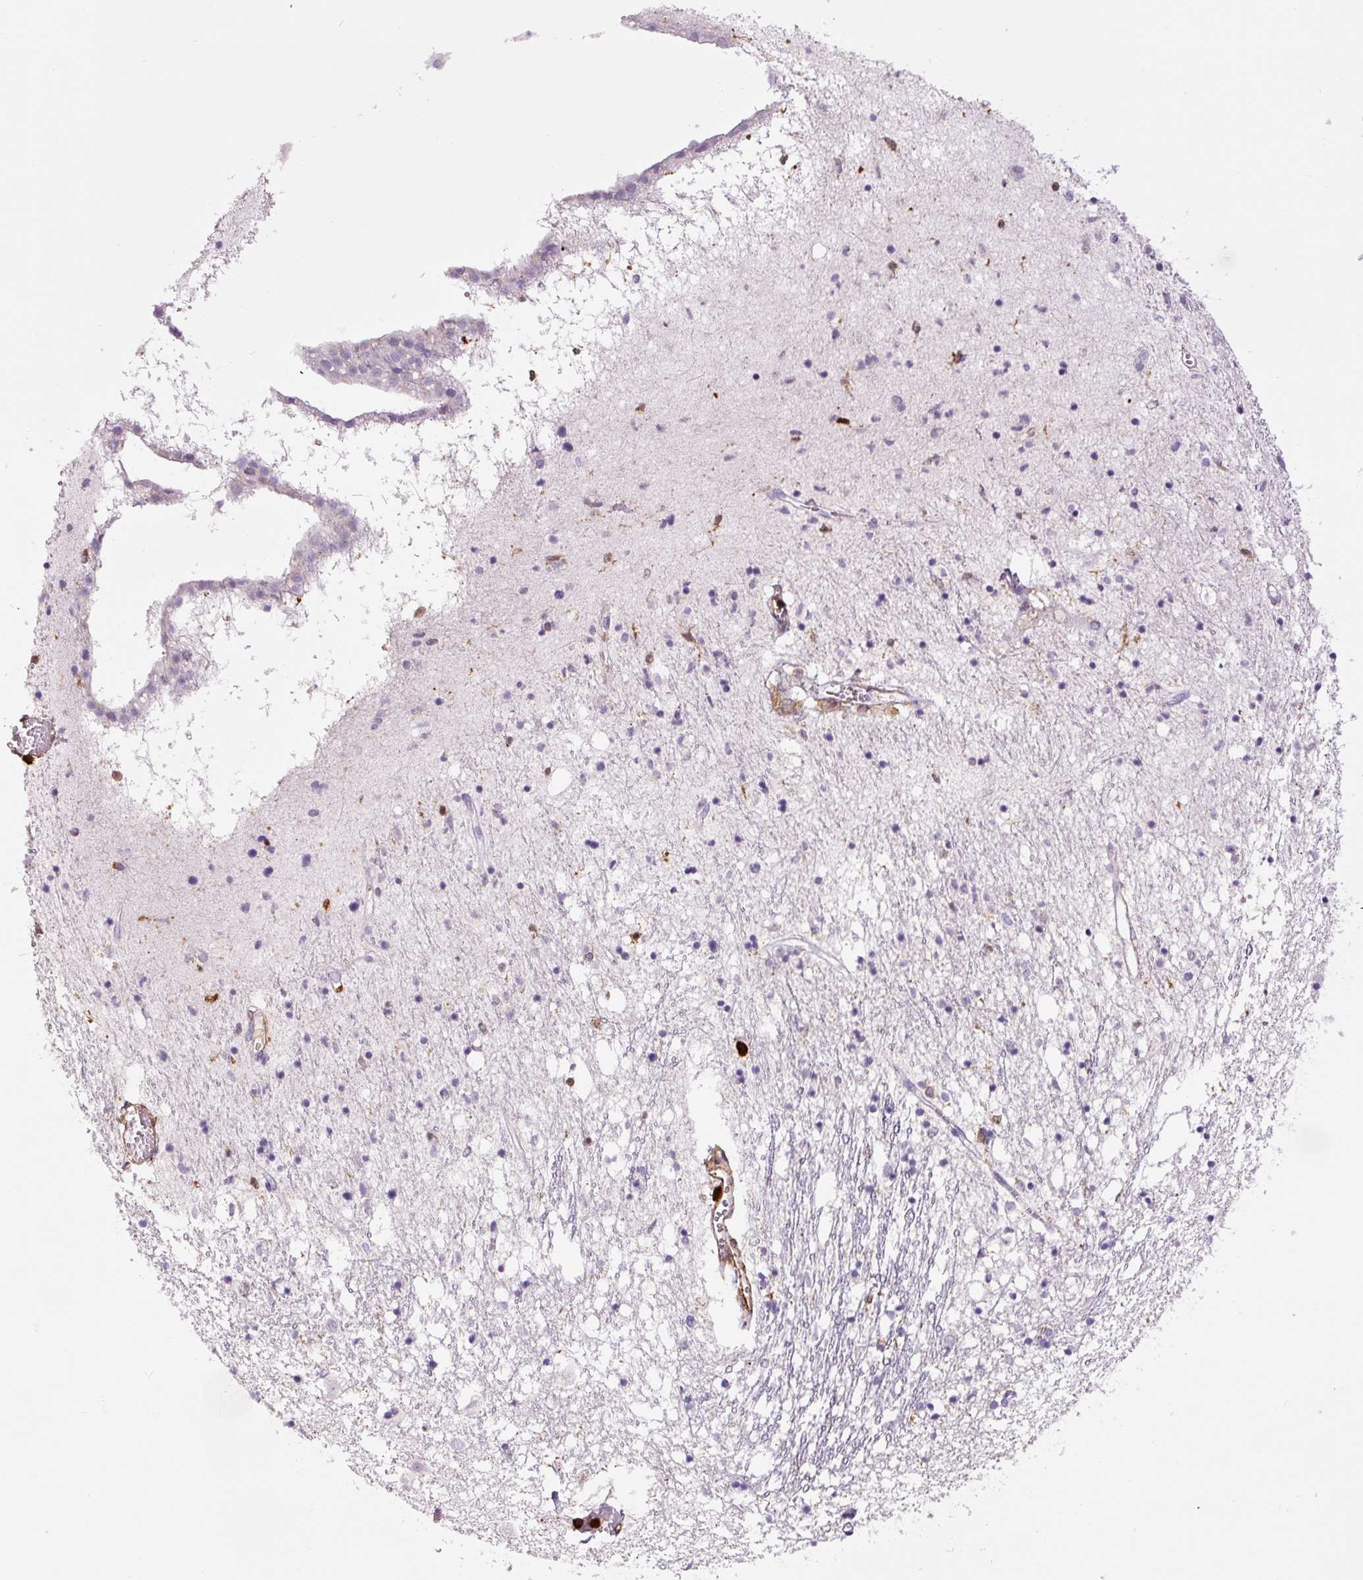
{"staining": {"intensity": "negative", "quantity": "none", "location": "none"}, "tissue": "caudate", "cell_type": "Glial cells", "image_type": "normal", "snomed": [{"axis": "morphology", "description": "Normal tissue, NOS"}, {"axis": "topography", "description": "Lateral ventricle wall"}], "caption": "Immunohistochemistry of unremarkable caudate displays no expression in glial cells.", "gene": "S100A4", "patient": {"sex": "male", "age": 70}}